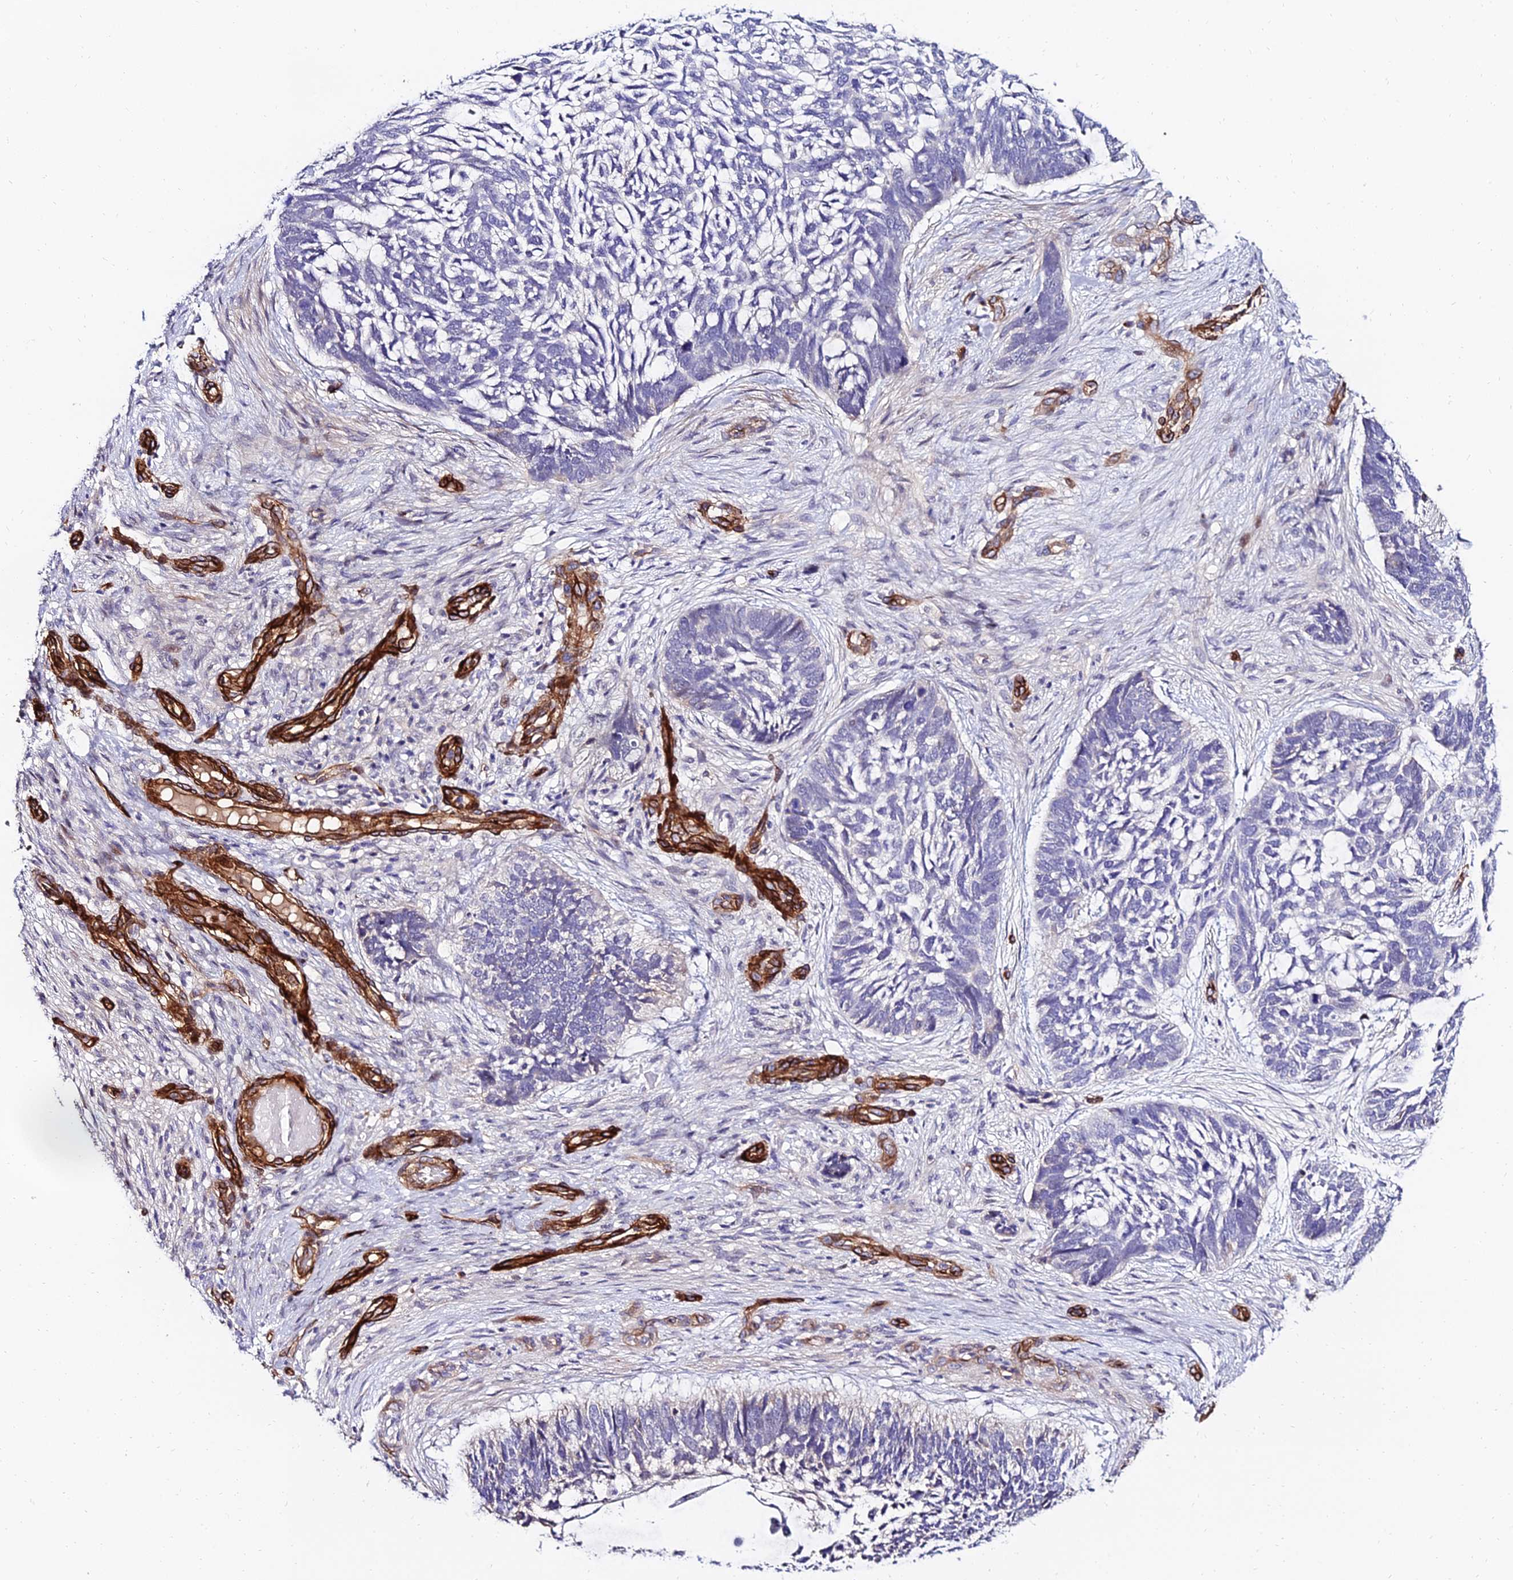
{"staining": {"intensity": "negative", "quantity": "none", "location": "none"}, "tissue": "skin cancer", "cell_type": "Tumor cells", "image_type": "cancer", "snomed": [{"axis": "morphology", "description": "Basal cell carcinoma"}, {"axis": "topography", "description": "Skin"}], "caption": "Skin cancer (basal cell carcinoma) stained for a protein using IHC demonstrates no expression tumor cells.", "gene": "ALDH3B2", "patient": {"sex": "male", "age": 88}}